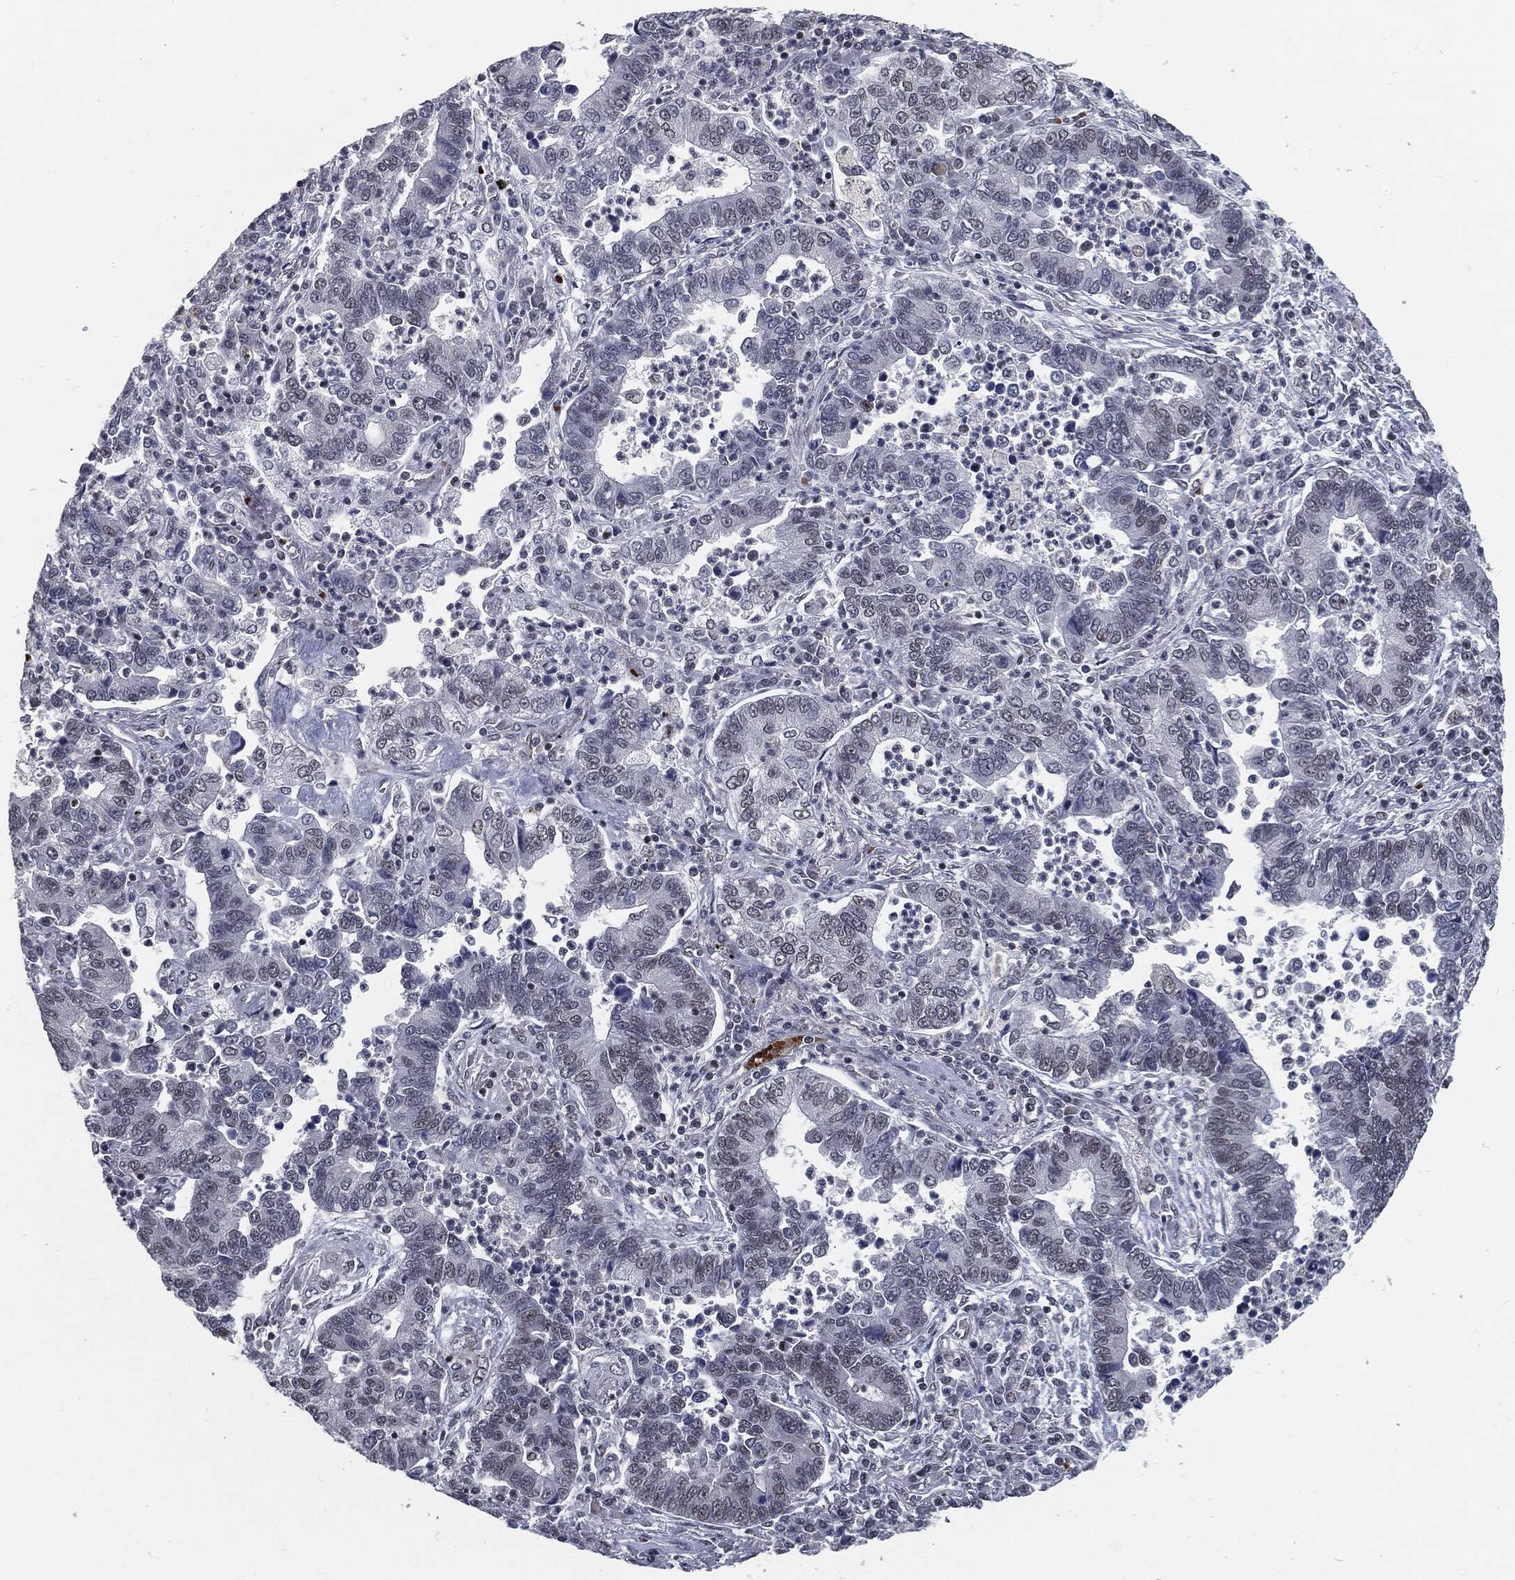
{"staining": {"intensity": "negative", "quantity": "none", "location": "none"}, "tissue": "lung cancer", "cell_type": "Tumor cells", "image_type": "cancer", "snomed": [{"axis": "morphology", "description": "Adenocarcinoma, NOS"}, {"axis": "topography", "description": "Lung"}], "caption": "This is a micrograph of immunohistochemistry (IHC) staining of lung cancer, which shows no expression in tumor cells. (Stains: DAB IHC with hematoxylin counter stain, Microscopy: brightfield microscopy at high magnification).", "gene": "ANXA1", "patient": {"sex": "female", "age": 57}}